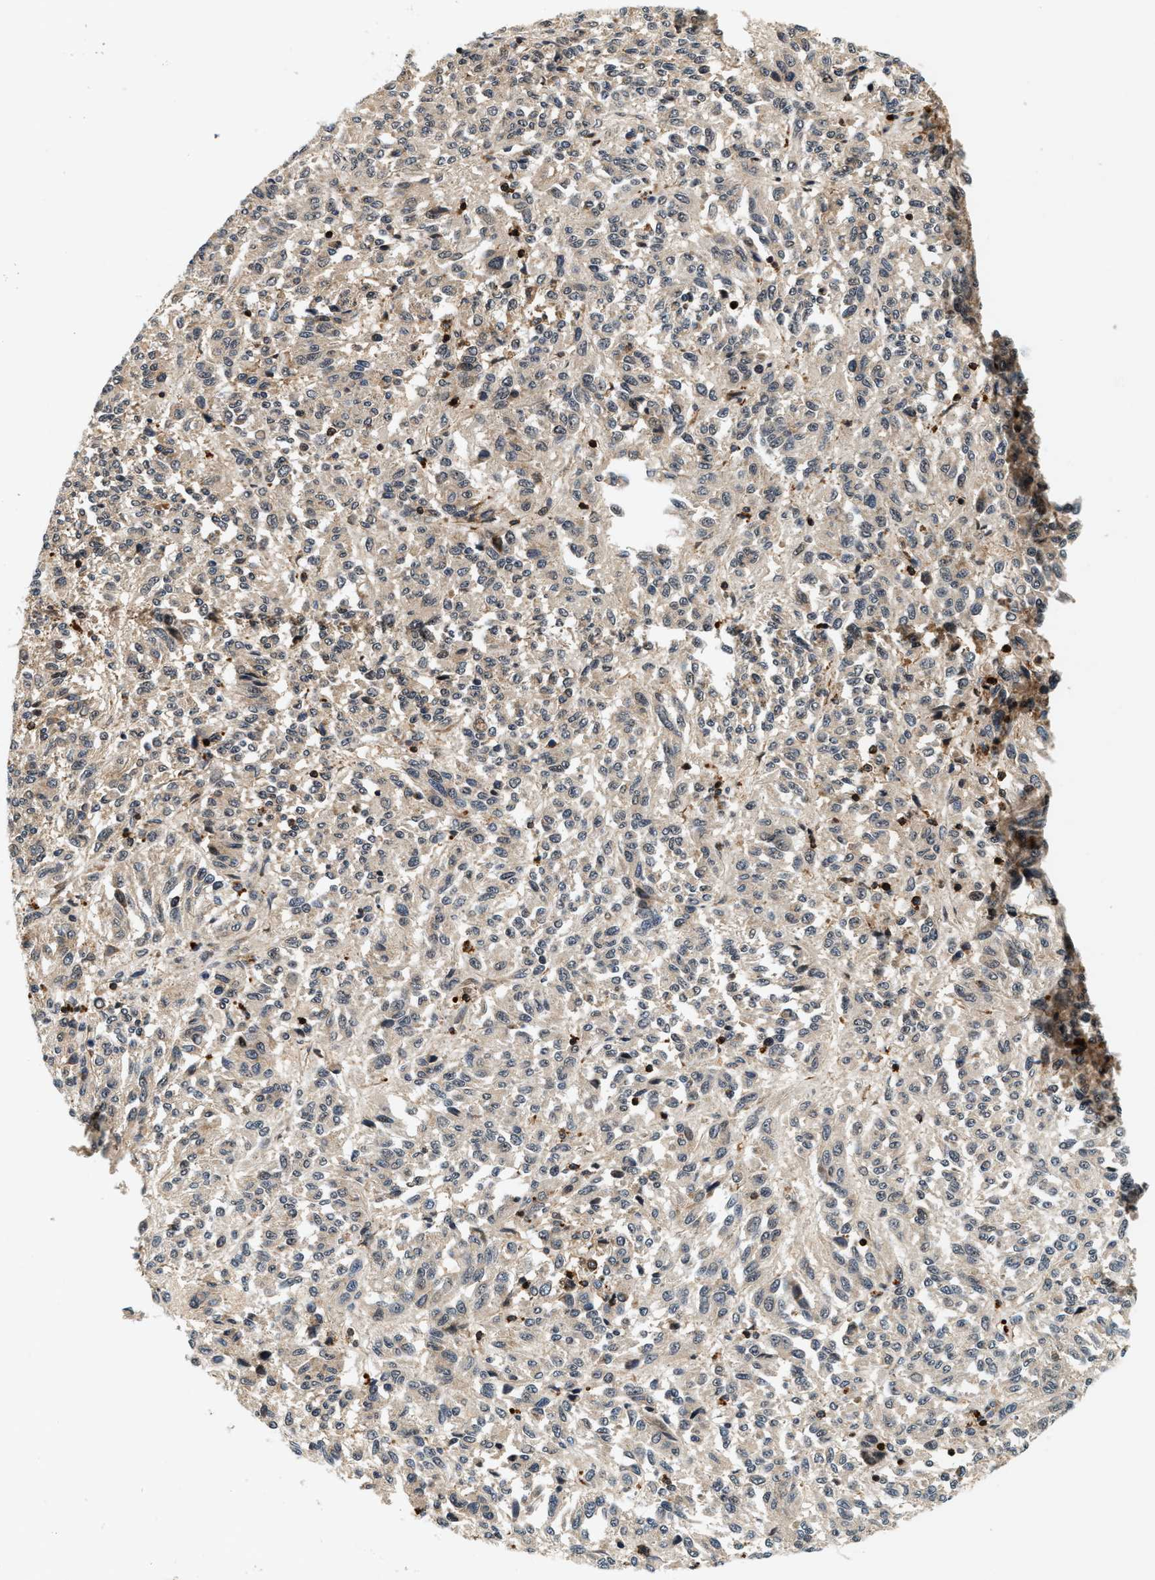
{"staining": {"intensity": "weak", "quantity": ">75%", "location": "cytoplasmic/membranous"}, "tissue": "melanoma", "cell_type": "Tumor cells", "image_type": "cancer", "snomed": [{"axis": "morphology", "description": "Malignant melanoma, Metastatic site"}, {"axis": "topography", "description": "Lung"}], "caption": "The histopathology image reveals a brown stain indicating the presence of a protein in the cytoplasmic/membranous of tumor cells in malignant melanoma (metastatic site).", "gene": "SAMD9", "patient": {"sex": "male", "age": 64}}